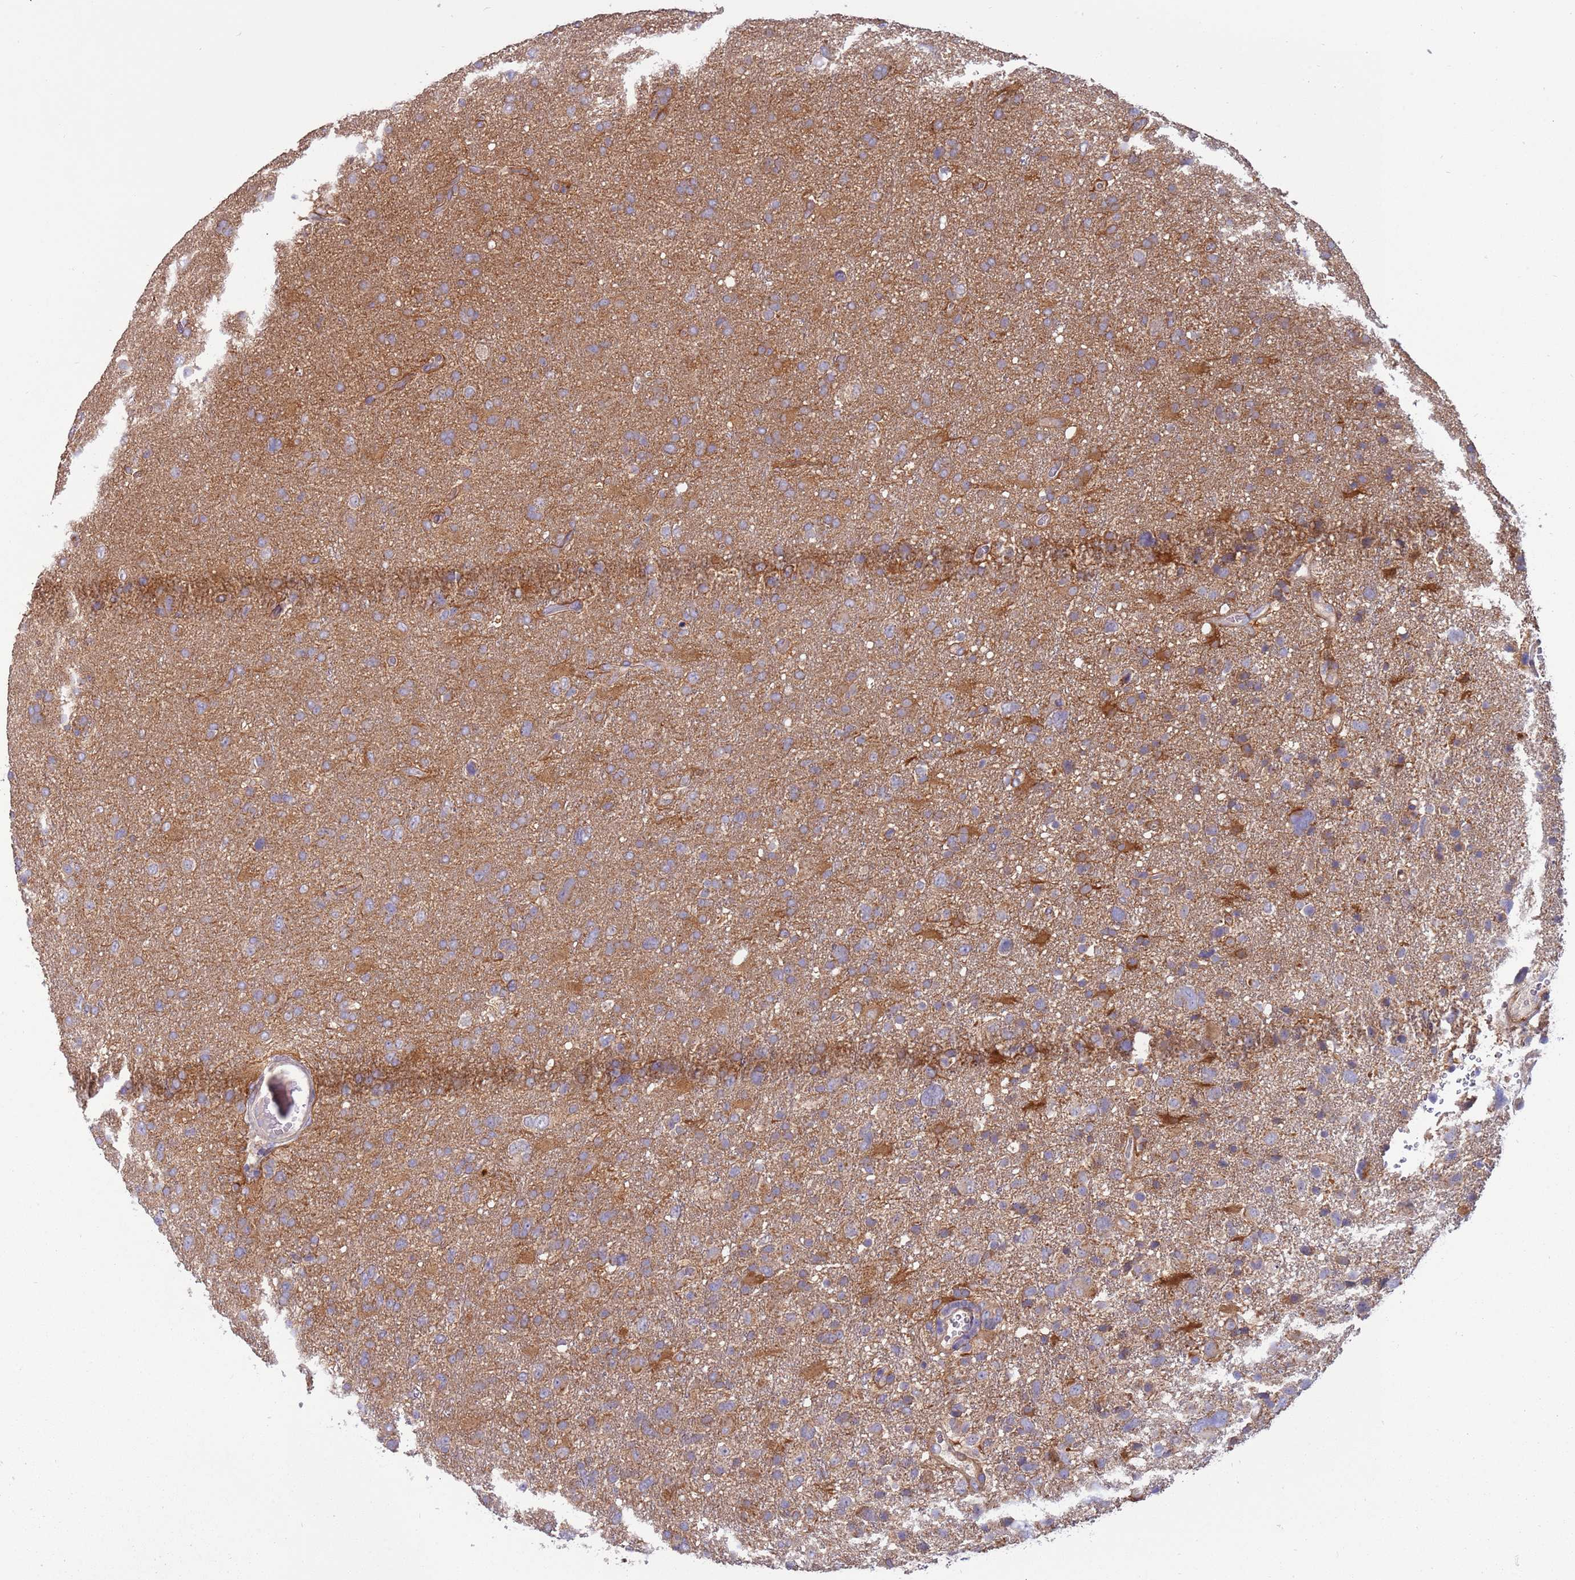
{"staining": {"intensity": "moderate", "quantity": ">75%", "location": "cytoplasmic/membranous"}, "tissue": "glioma", "cell_type": "Tumor cells", "image_type": "cancer", "snomed": [{"axis": "morphology", "description": "Glioma, malignant, High grade"}, {"axis": "topography", "description": "Brain"}], "caption": "Moderate cytoplasmic/membranous positivity is seen in approximately >75% of tumor cells in glioma. (IHC, brightfield microscopy, high magnification).", "gene": "UQCRQ", "patient": {"sex": "male", "age": 61}}